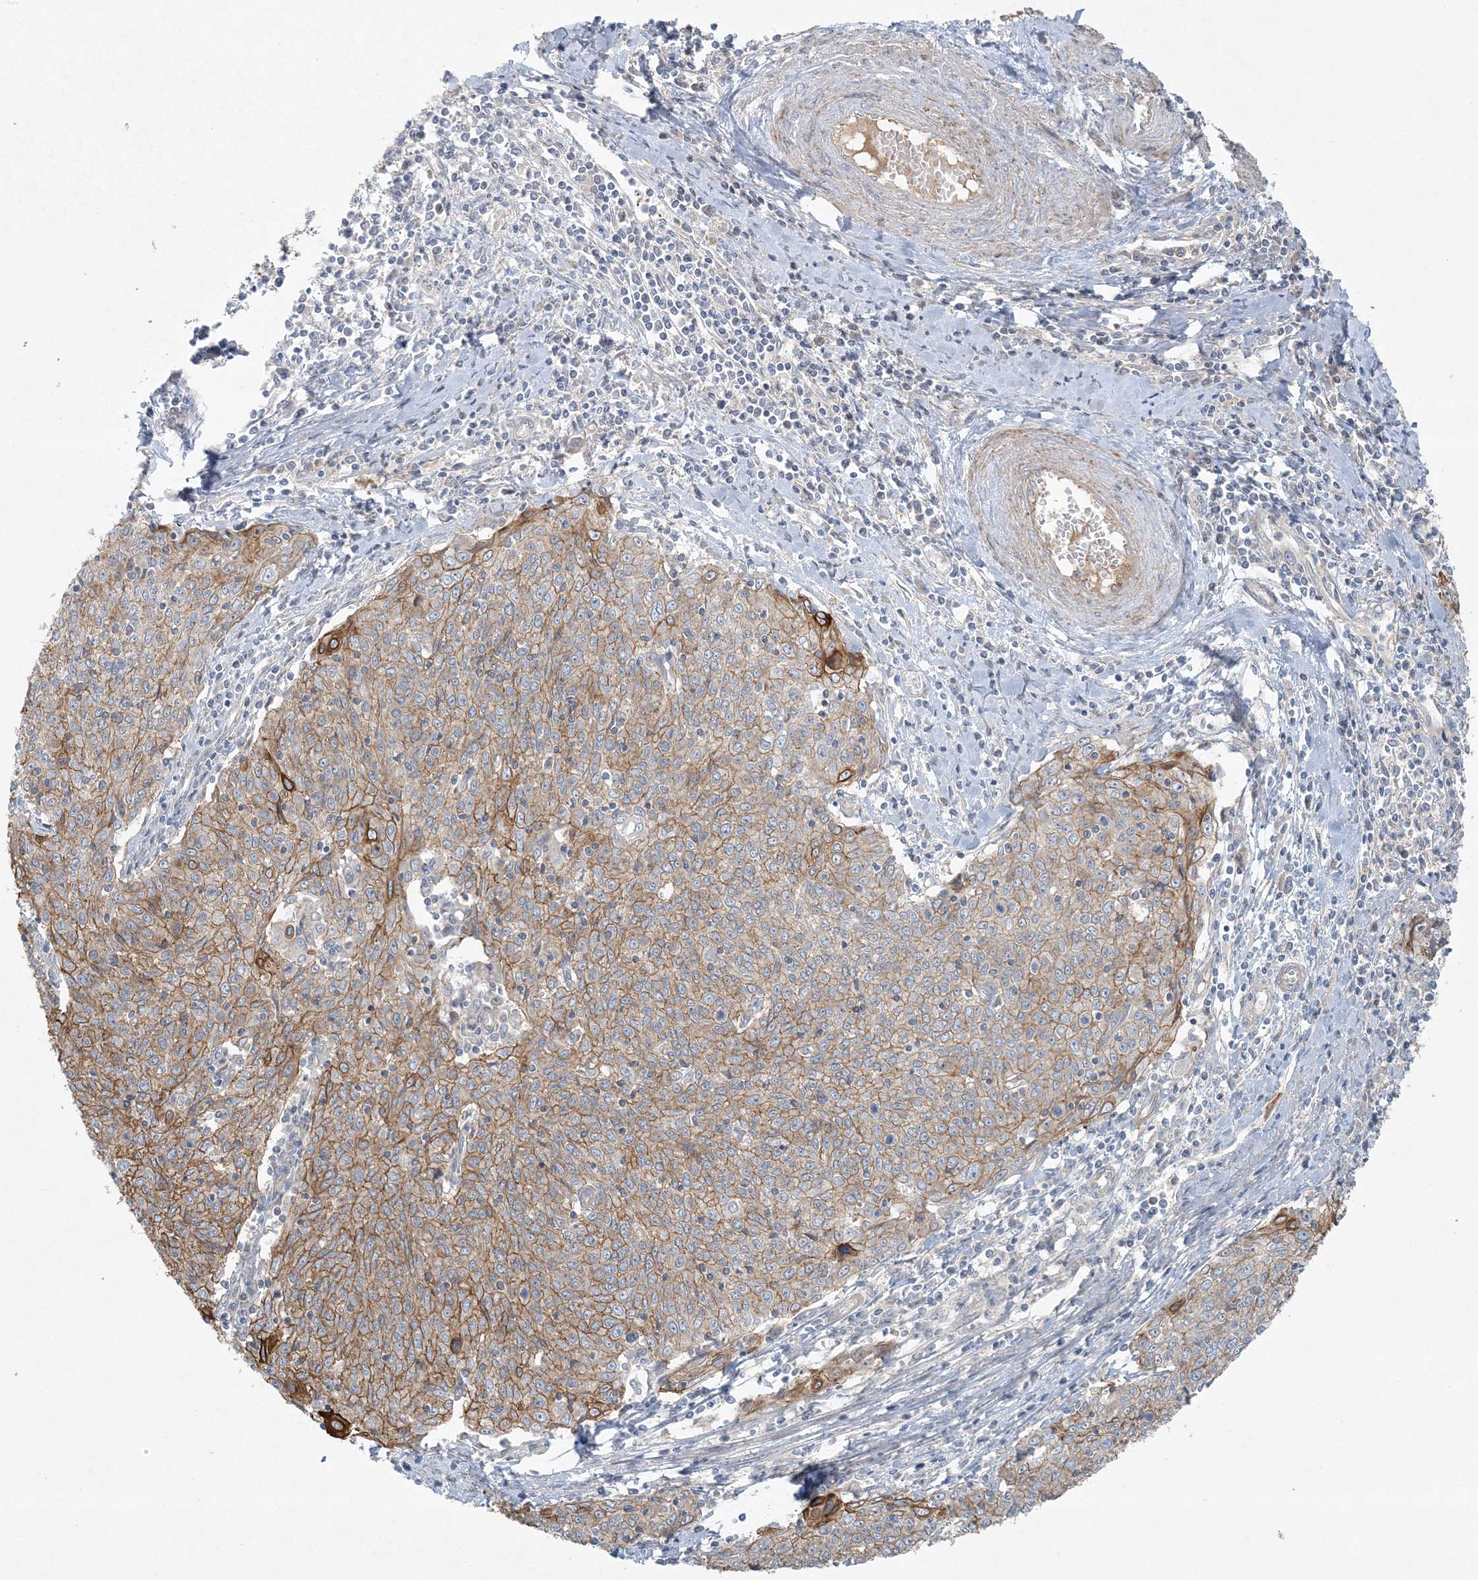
{"staining": {"intensity": "strong", "quantity": "25%-75%", "location": "cytoplasmic/membranous"}, "tissue": "cervical cancer", "cell_type": "Tumor cells", "image_type": "cancer", "snomed": [{"axis": "morphology", "description": "Squamous cell carcinoma, NOS"}, {"axis": "topography", "description": "Cervix"}], "caption": "The histopathology image reveals staining of cervical squamous cell carcinoma, revealing strong cytoplasmic/membranous protein expression (brown color) within tumor cells. (IHC, brightfield microscopy, high magnification).", "gene": "PIK3R4", "patient": {"sex": "female", "age": 48}}